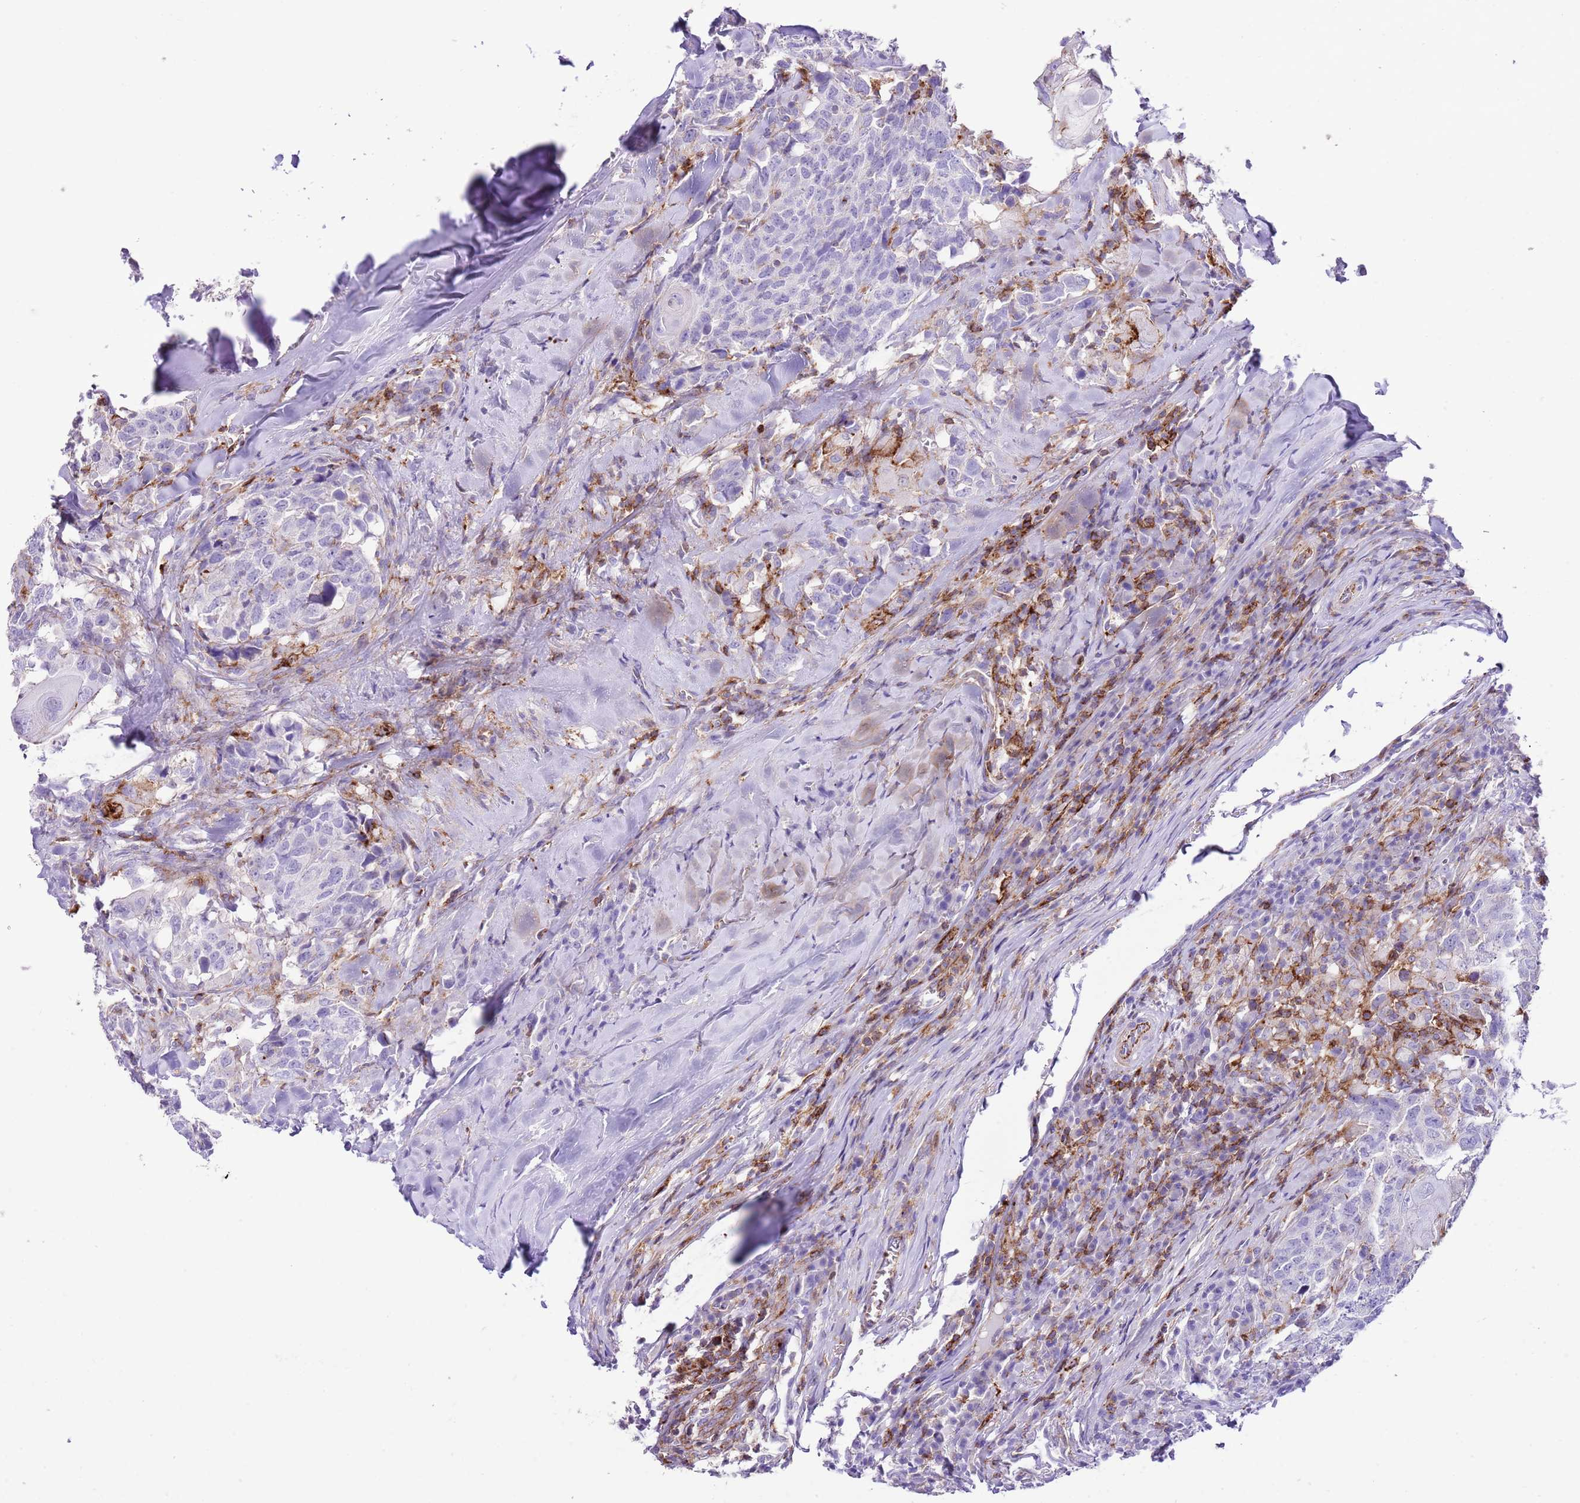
{"staining": {"intensity": "negative", "quantity": "none", "location": "none"}, "tissue": "head and neck cancer", "cell_type": "Tumor cells", "image_type": "cancer", "snomed": [{"axis": "morphology", "description": "Normal tissue, NOS"}, {"axis": "morphology", "description": "Squamous cell carcinoma, NOS"}, {"axis": "topography", "description": "Skeletal muscle"}, {"axis": "topography", "description": "Vascular tissue"}, {"axis": "topography", "description": "Peripheral nerve tissue"}, {"axis": "topography", "description": "Head-Neck"}], "caption": "Human head and neck squamous cell carcinoma stained for a protein using IHC demonstrates no staining in tumor cells.", "gene": "ALDH3A1", "patient": {"sex": "male", "age": 66}}